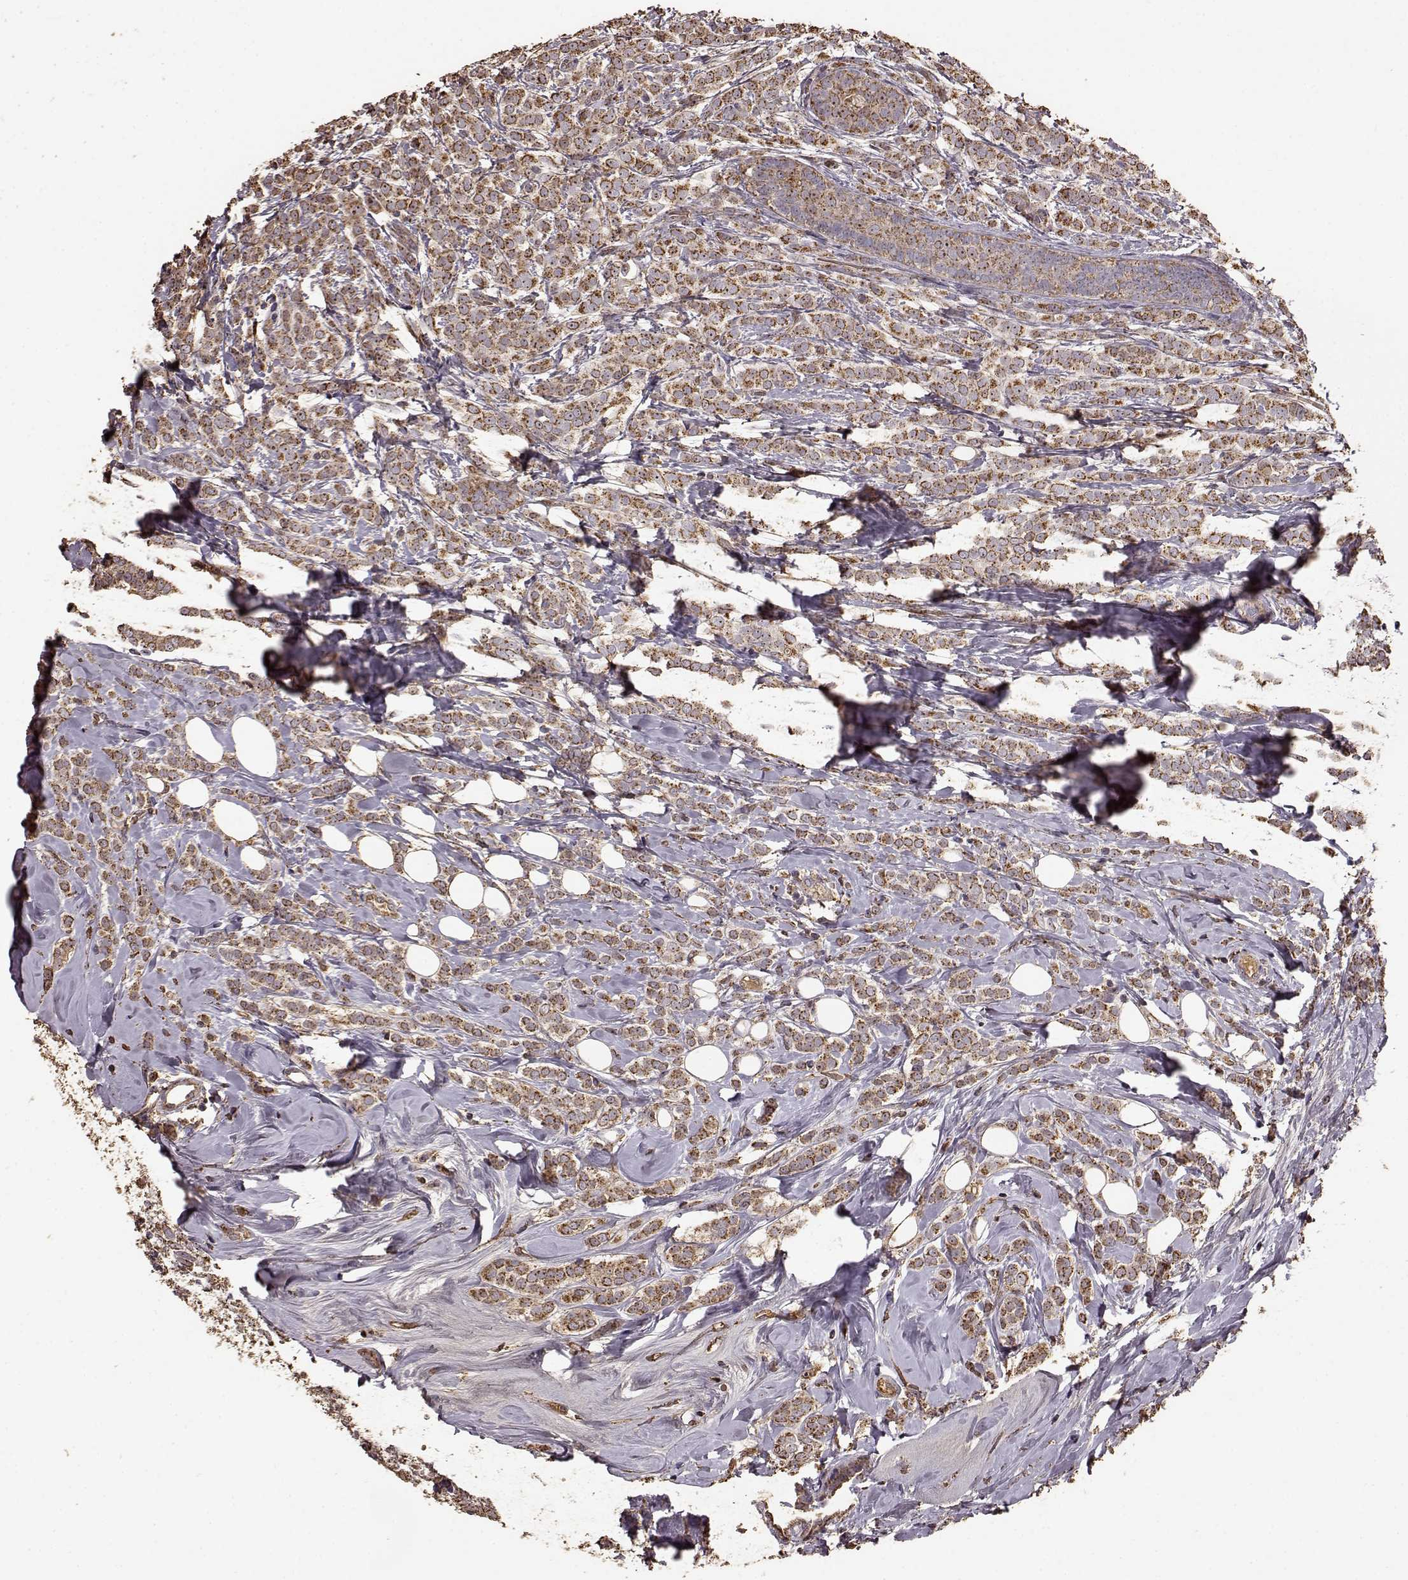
{"staining": {"intensity": "strong", "quantity": ">75%", "location": "cytoplasmic/membranous,nuclear"}, "tissue": "breast cancer", "cell_type": "Tumor cells", "image_type": "cancer", "snomed": [{"axis": "morphology", "description": "Lobular carcinoma"}, {"axis": "topography", "description": "Breast"}], "caption": "Tumor cells reveal strong cytoplasmic/membranous and nuclear expression in about >75% of cells in breast cancer (lobular carcinoma). (DAB IHC, brown staining for protein, blue staining for nuclei).", "gene": "PTGES2", "patient": {"sex": "female", "age": 49}}